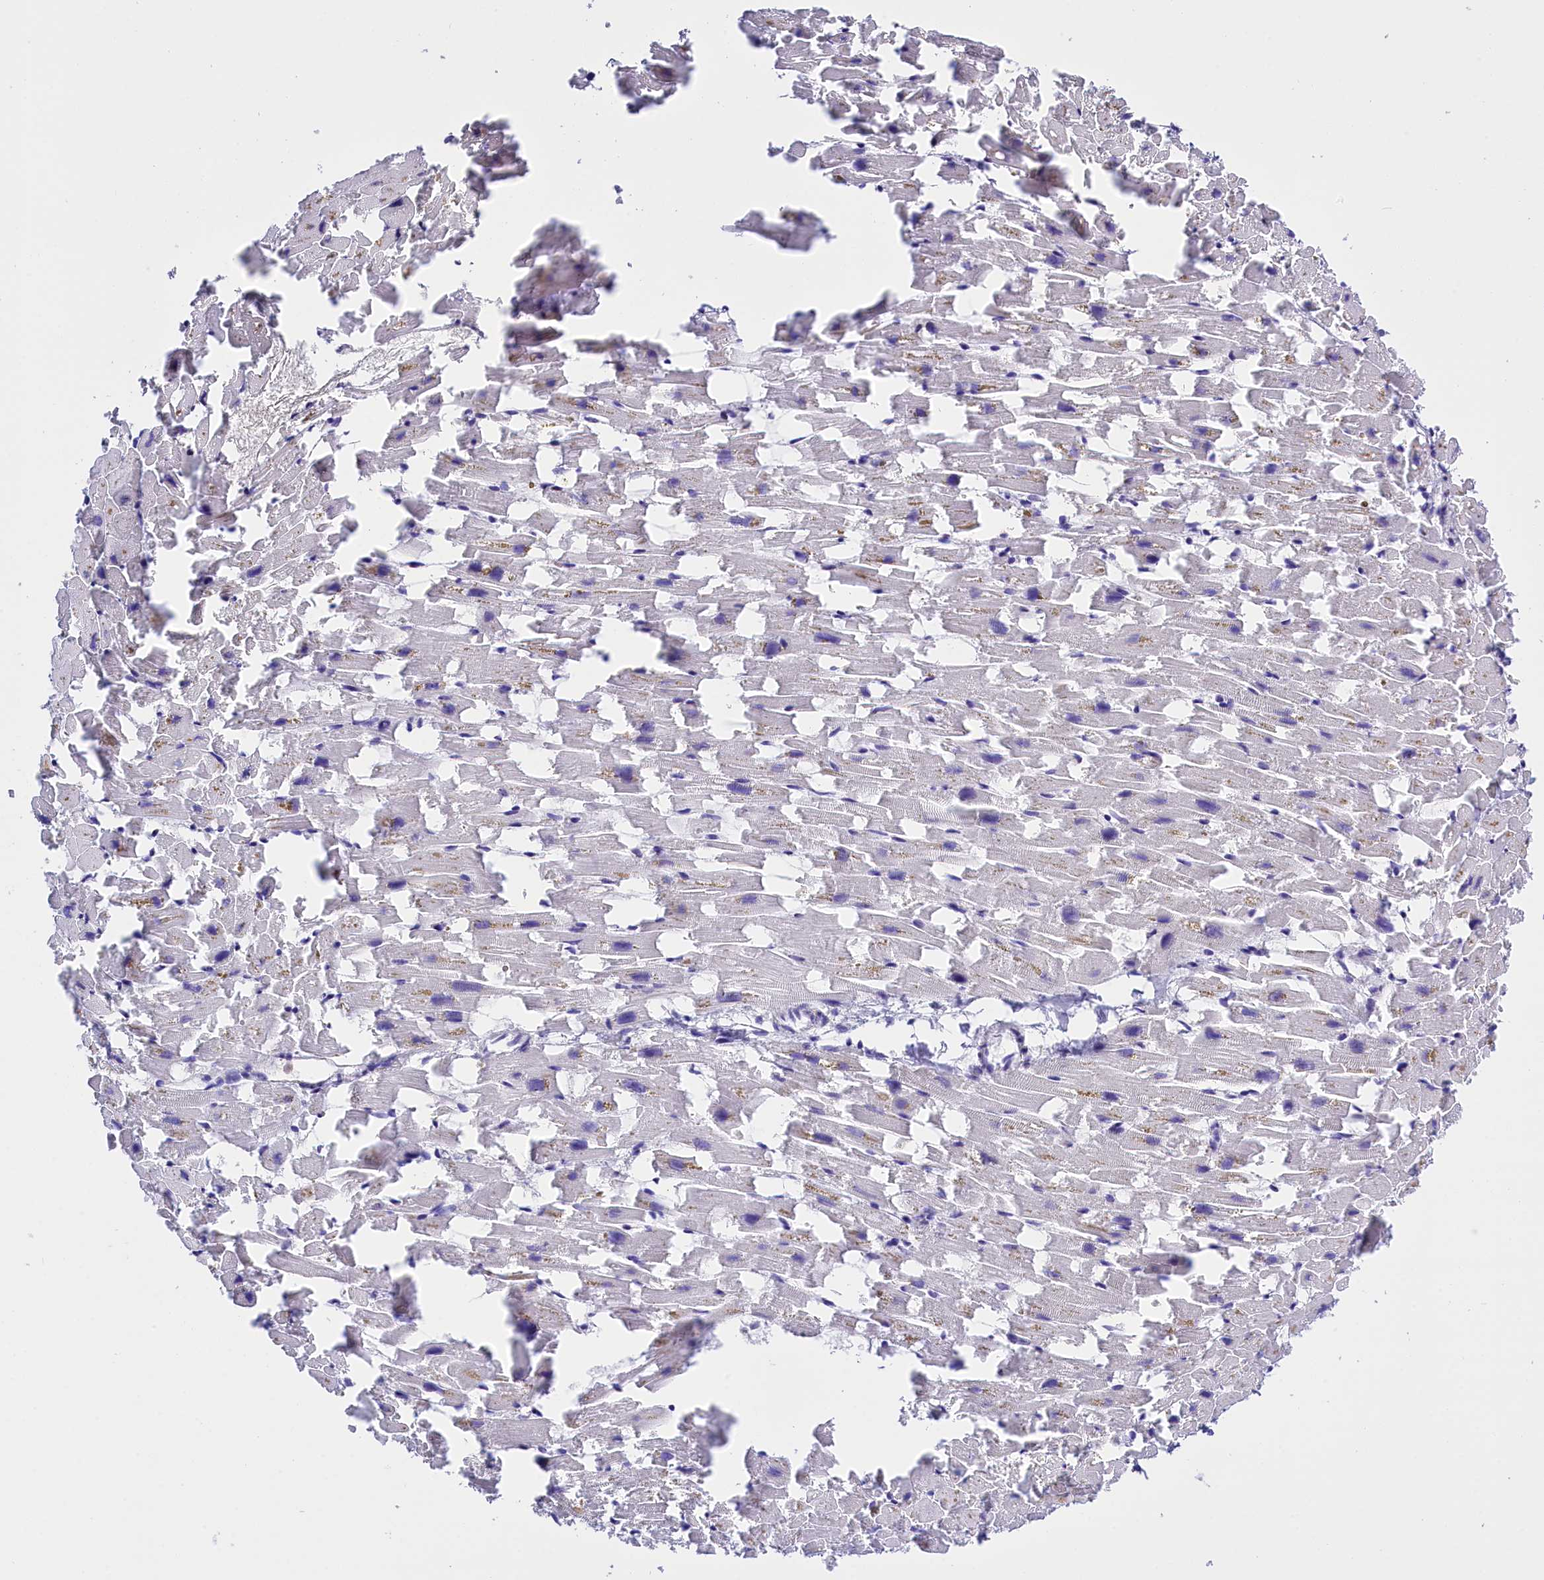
{"staining": {"intensity": "negative", "quantity": "none", "location": "none"}, "tissue": "heart muscle", "cell_type": "Cardiomyocytes", "image_type": "normal", "snomed": [{"axis": "morphology", "description": "Normal tissue, NOS"}, {"axis": "topography", "description": "Heart"}], "caption": "The immunohistochemistry (IHC) photomicrograph has no significant positivity in cardiomyocytes of heart muscle. Brightfield microscopy of IHC stained with DAB (brown) and hematoxylin (blue), captured at high magnification.", "gene": "CLC", "patient": {"sex": "female", "age": 64}}